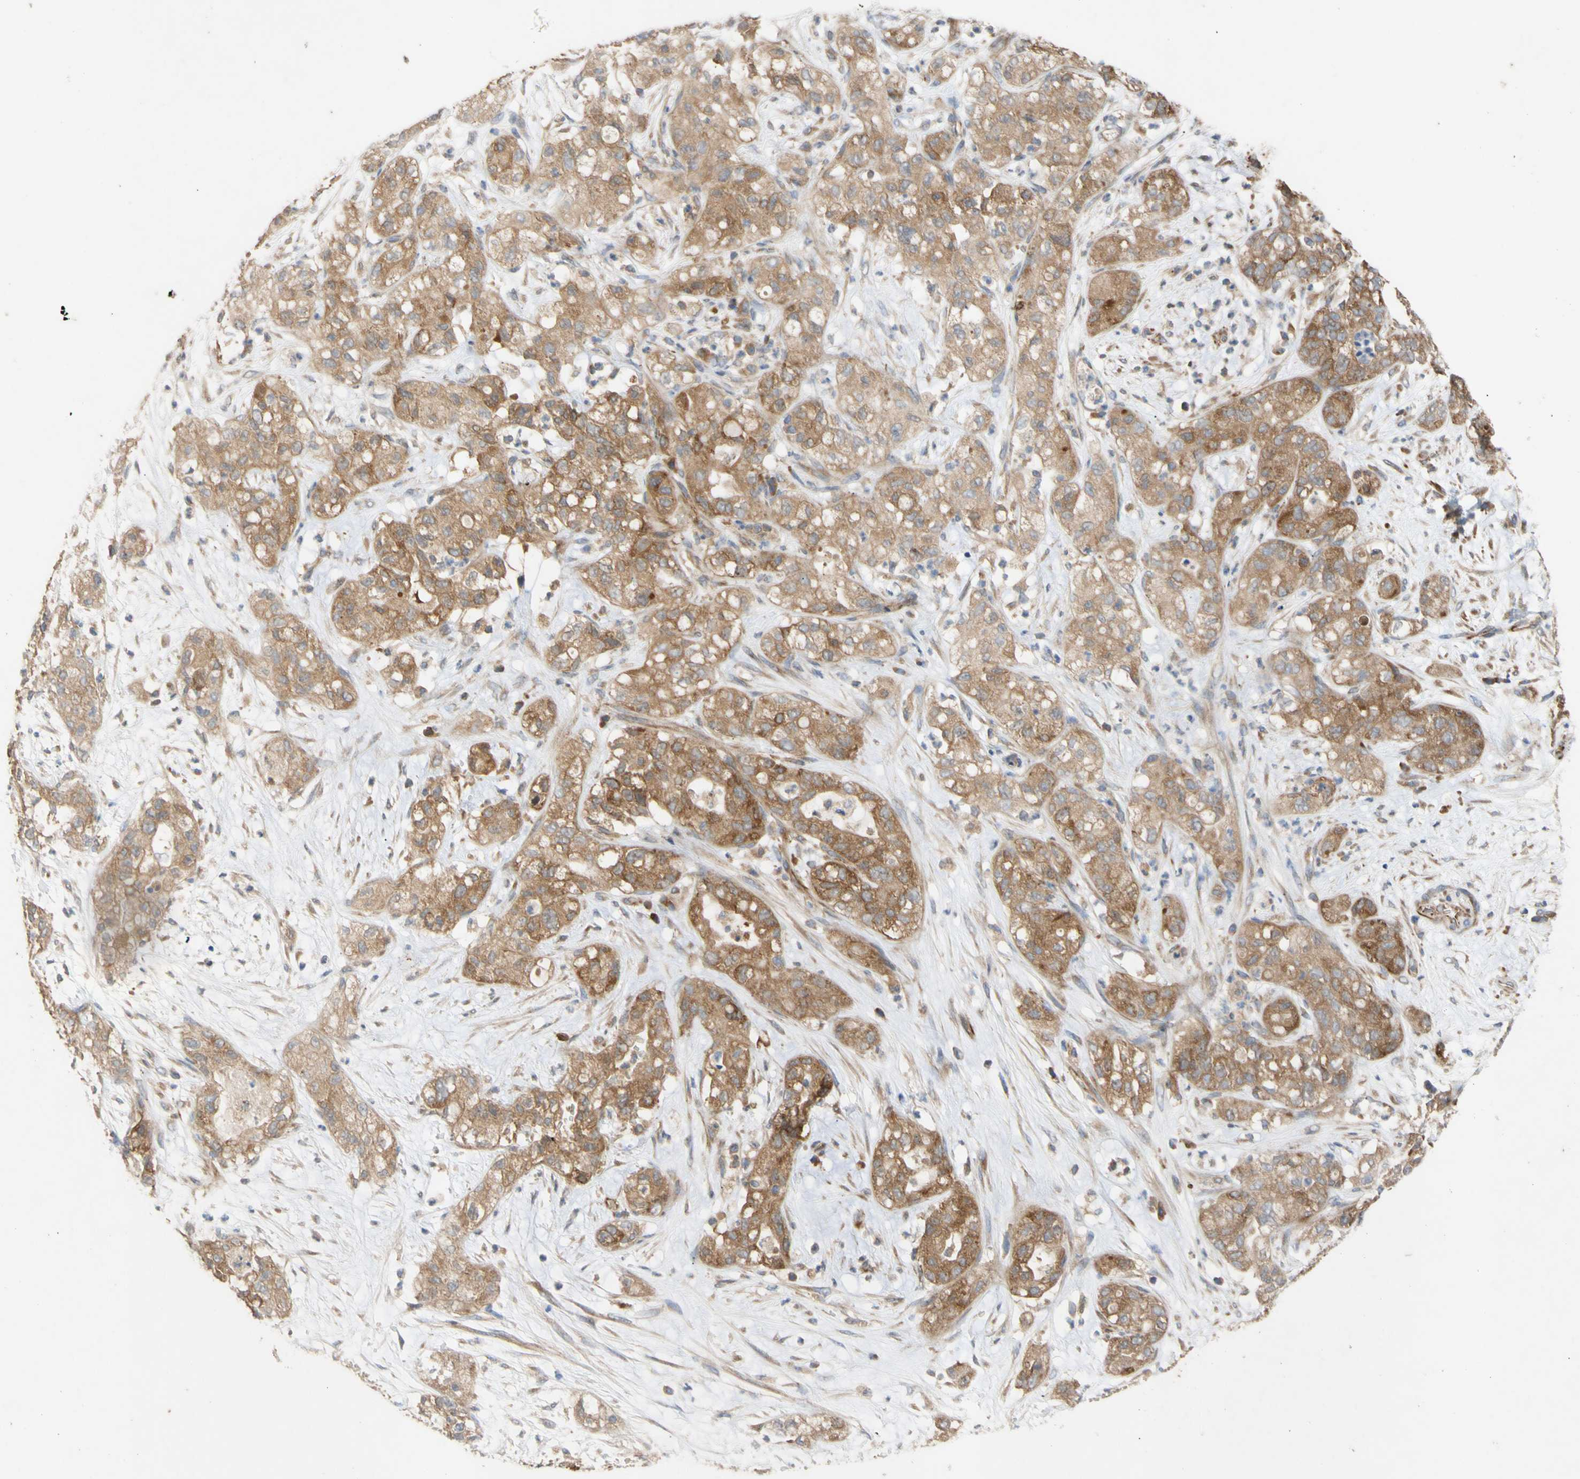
{"staining": {"intensity": "moderate", "quantity": ">75%", "location": "cytoplasmic/membranous"}, "tissue": "pancreatic cancer", "cell_type": "Tumor cells", "image_type": "cancer", "snomed": [{"axis": "morphology", "description": "Adenocarcinoma, NOS"}, {"axis": "topography", "description": "Pancreas"}], "caption": "Moderate cytoplasmic/membranous expression is present in approximately >75% of tumor cells in pancreatic cancer. (DAB IHC, brown staining for protein, blue staining for nuclei).", "gene": "EIF2S3", "patient": {"sex": "female", "age": 78}}